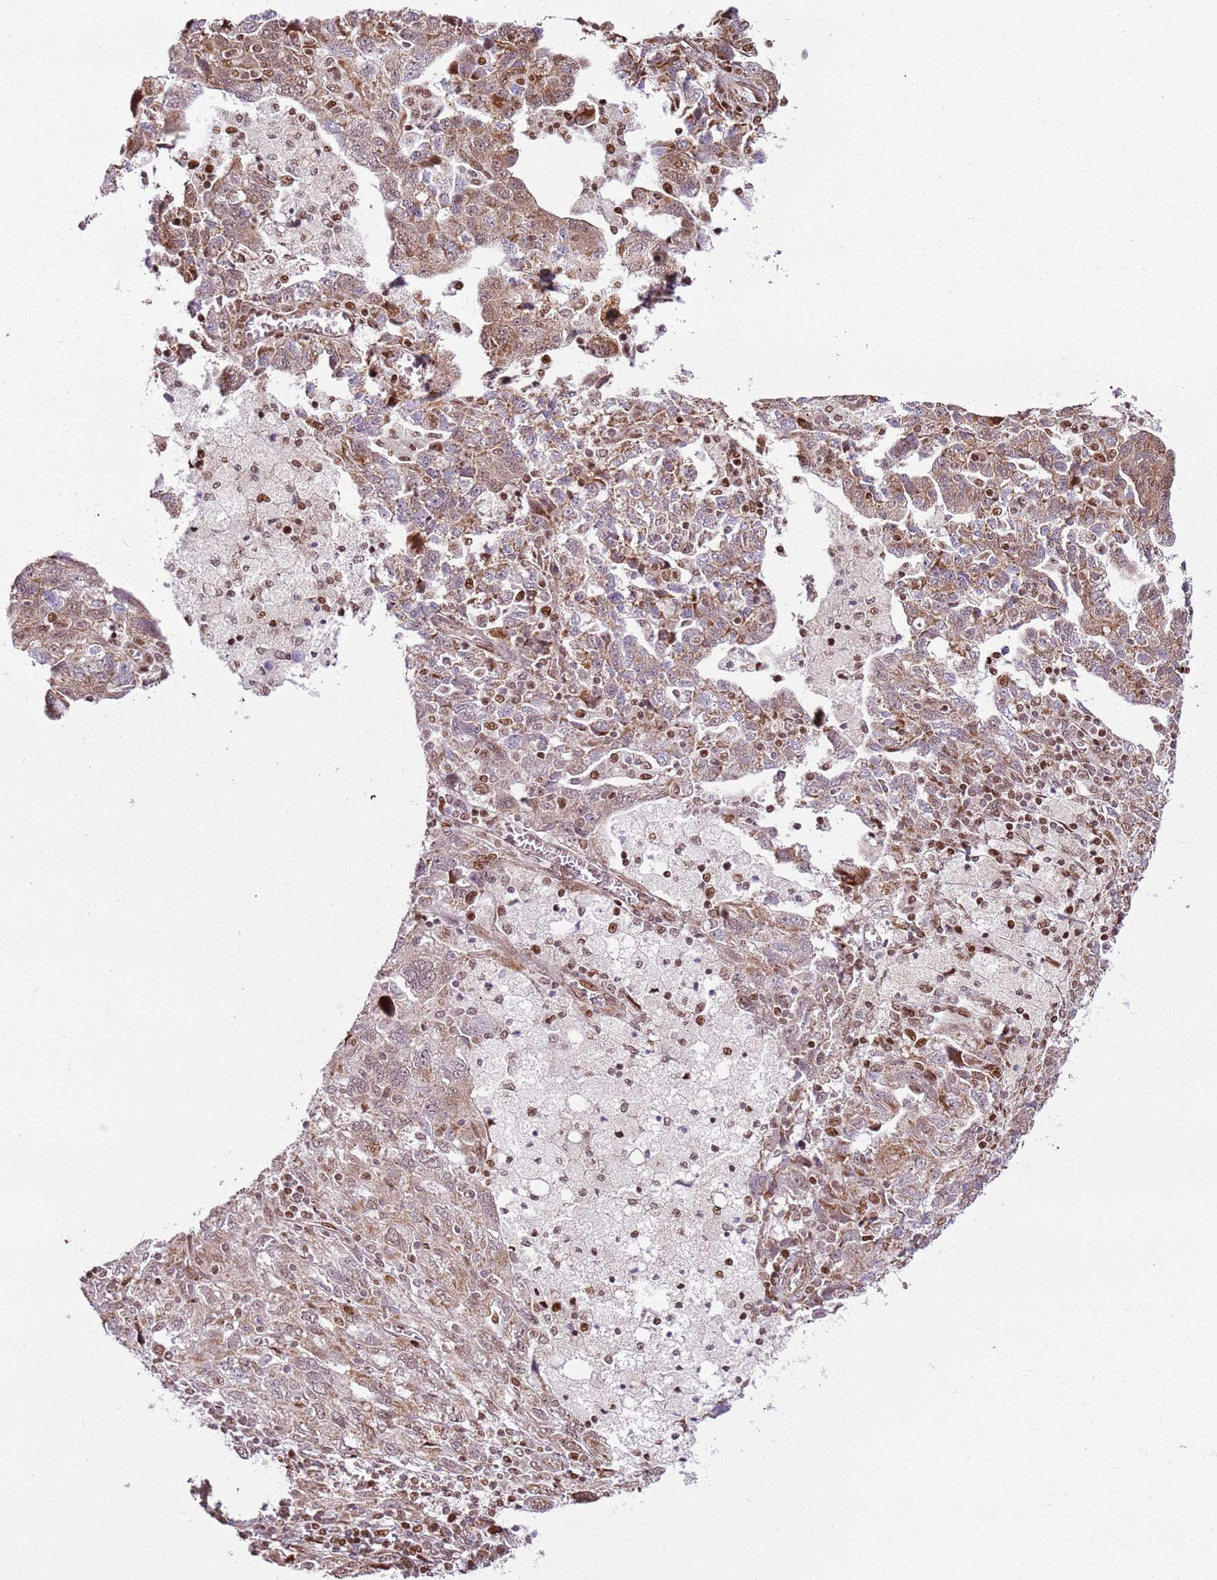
{"staining": {"intensity": "moderate", "quantity": ">75%", "location": "cytoplasmic/membranous"}, "tissue": "ovarian cancer", "cell_type": "Tumor cells", "image_type": "cancer", "snomed": [{"axis": "morphology", "description": "Carcinoma, NOS"}, {"axis": "morphology", "description": "Cystadenocarcinoma, serous, NOS"}, {"axis": "topography", "description": "Ovary"}], "caption": "Moderate cytoplasmic/membranous protein expression is seen in about >75% of tumor cells in ovarian cancer (carcinoma).", "gene": "PCTP", "patient": {"sex": "female", "age": 69}}